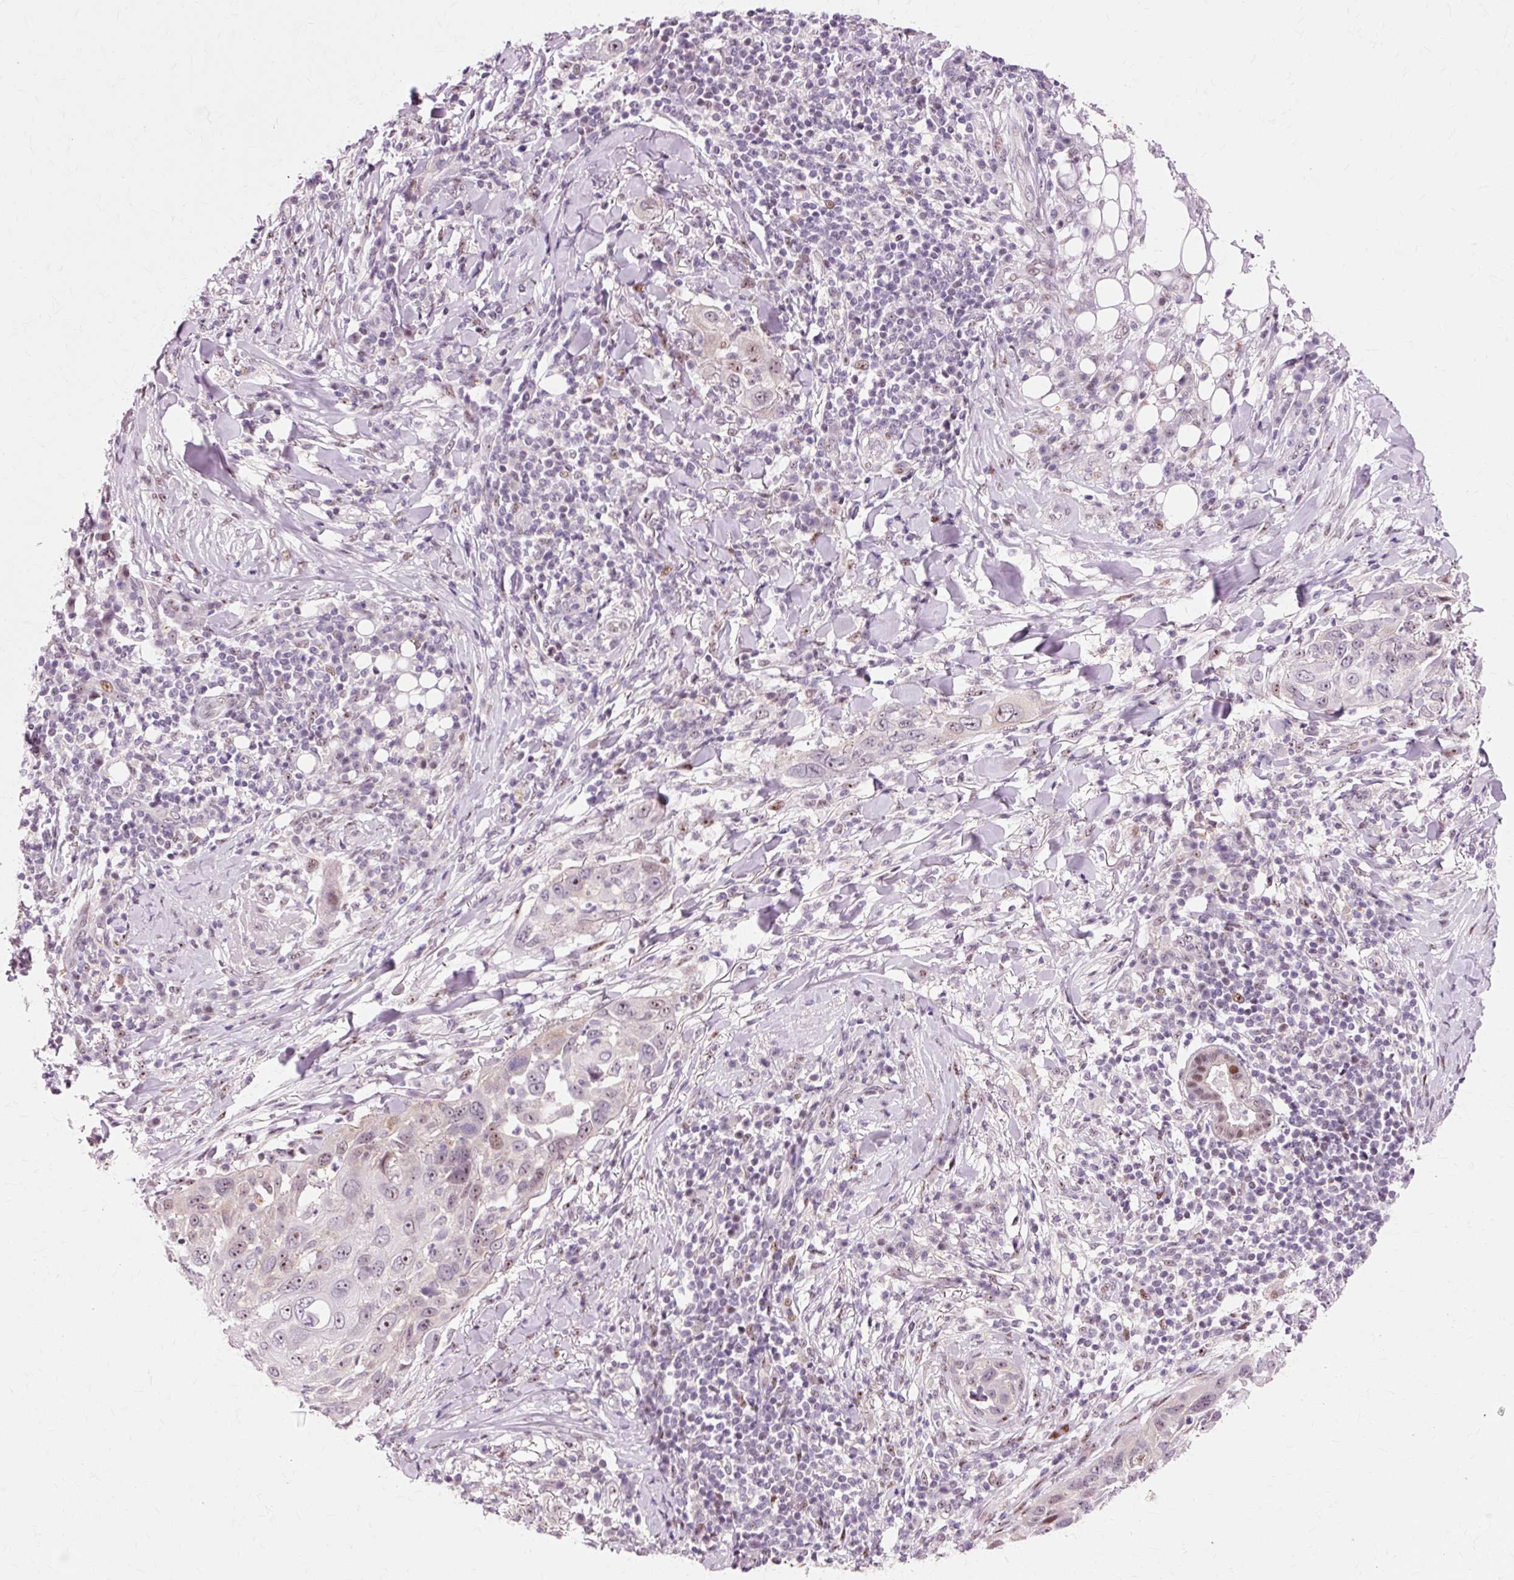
{"staining": {"intensity": "weak", "quantity": "<25%", "location": "nuclear"}, "tissue": "skin cancer", "cell_type": "Tumor cells", "image_type": "cancer", "snomed": [{"axis": "morphology", "description": "Squamous cell carcinoma, NOS"}, {"axis": "topography", "description": "Skin"}], "caption": "This is a photomicrograph of immunohistochemistry staining of skin cancer (squamous cell carcinoma), which shows no positivity in tumor cells.", "gene": "MACROD2", "patient": {"sex": "female", "age": 44}}